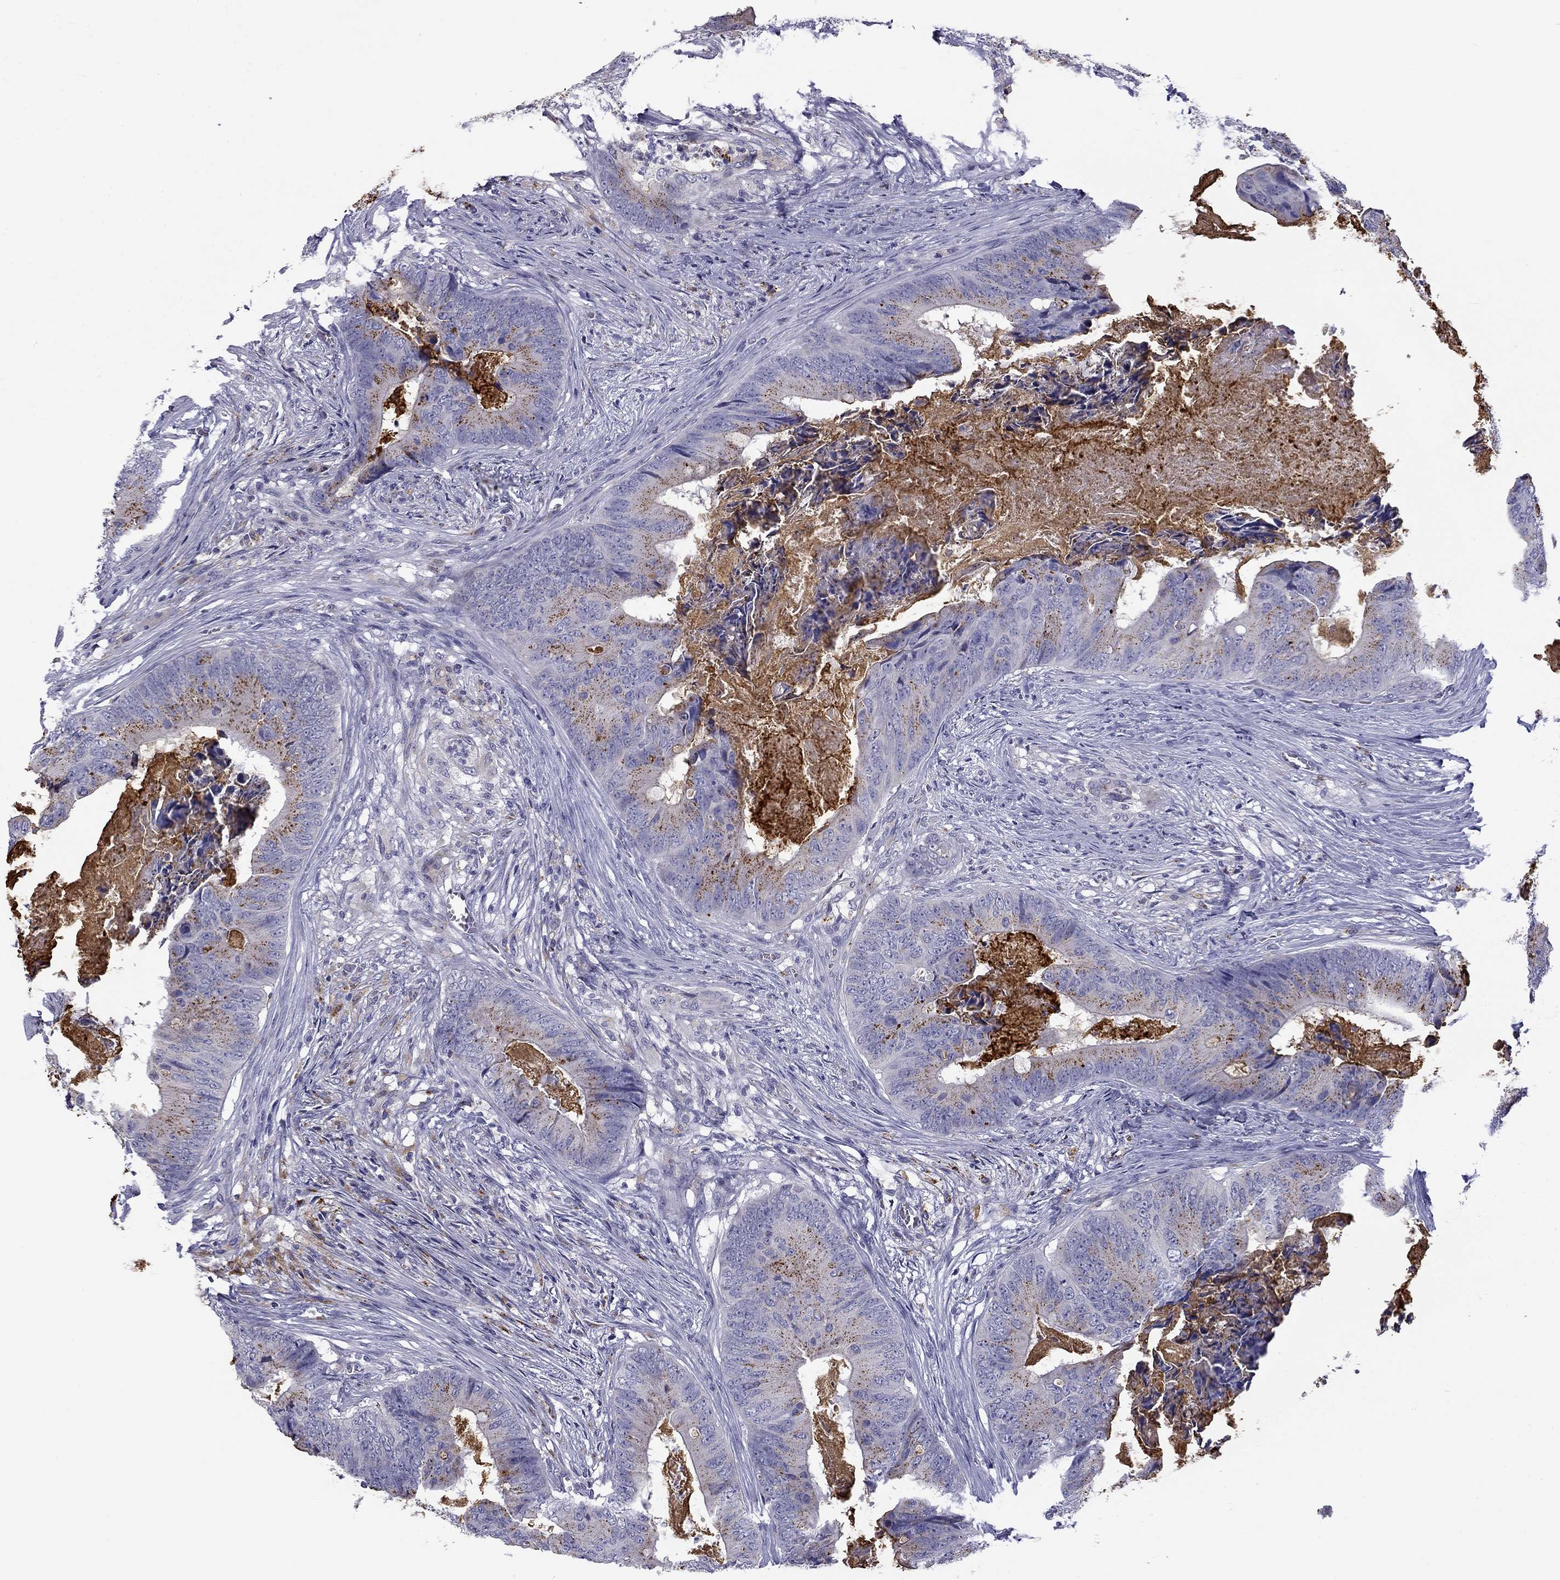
{"staining": {"intensity": "moderate", "quantity": "25%-75%", "location": "cytoplasmic/membranous"}, "tissue": "colorectal cancer", "cell_type": "Tumor cells", "image_type": "cancer", "snomed": [{"axis": "morphology", "description": "Adenocarcinoma, NOS"}, {"axis": "topography", "description": "Colon"}], "caption": "A brown stain shows moderate cytoplasmic/membranous expression of a protein in colorectal adenocarcinoma tumor cells. The staining is performed using DAB brown chromogen to label protein expression. The nuclei are counter-stained blue using hematoxylin.", "gene": "CLPSL2", "patient": {"sex": "male", "age": 84}}